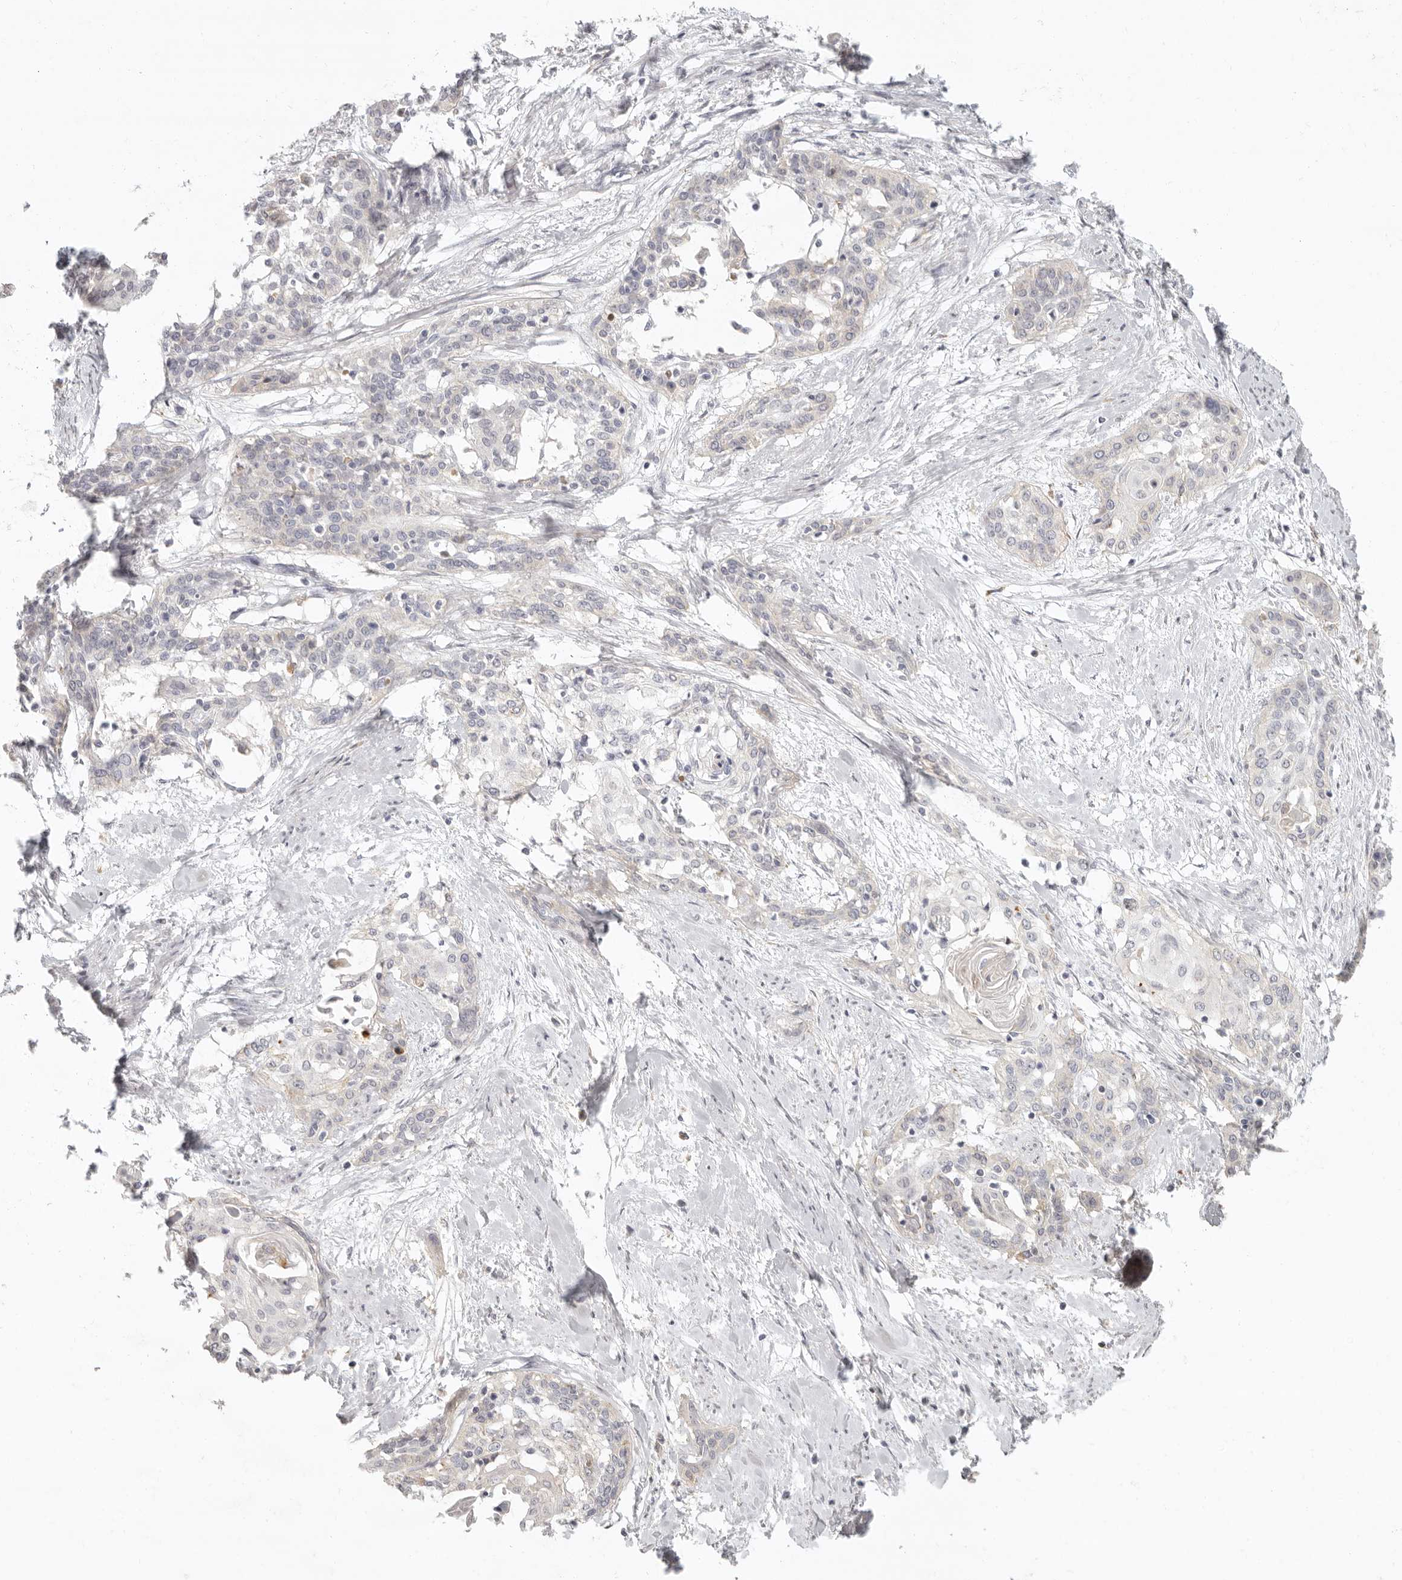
{"staining": {"intensity": "weak", "quantity": "<25%", "location": "cytoplasmic/membranous"}, "tissue": "cervical cancer", "cell_type": "Tumor cells", "image_type": "cancer", "snomed": [{"axis": "morphology", "description": "Squamous cell carcinoma, NOS"}, {"axis": "topography", "description": "Cervix"}], "caption": "Image shows no significant protein staining in tumor cells of cervical squamous cell carcinoma.", "gene": "NIBAN1", "patient": {"sex": "female", "age": 57}}